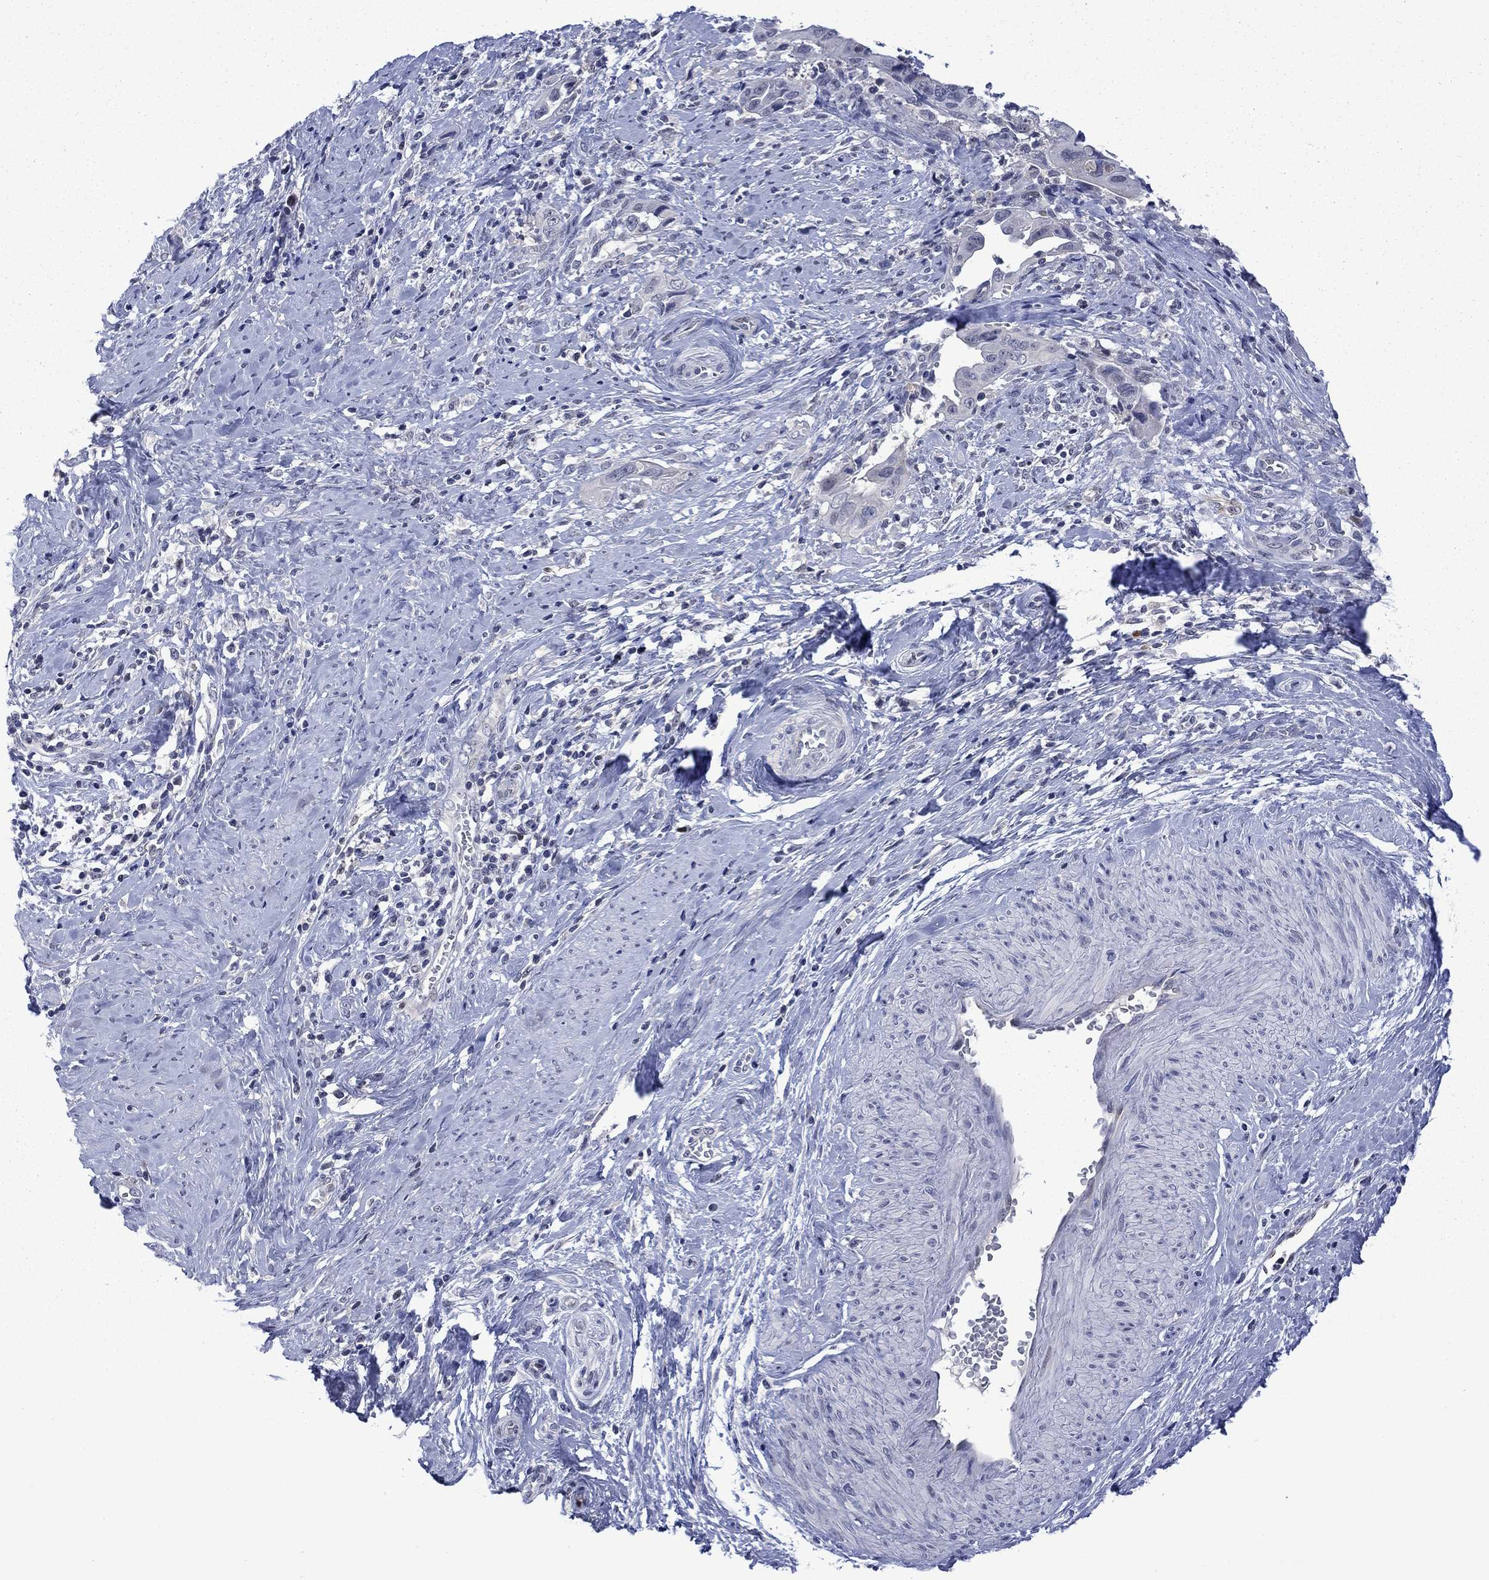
{"staining": {"intensity": "negative", "quantity": "none", "location": "none"}, "tissue": "cervical cancer", "cell_type": "Tumor cells", "image_type": "cancer", "snomed": [{"axis": "morphology", "description": "Adenocarcinoma, NOS"}, {"axis": "topography", "description": "Cervix"}], "caption": "An immunohistochemistry (IHC) photomicrograph of adenocarcinoma (cervical) is shown. There is no staining in tumor cells of adenocarcinoma (cervical).", "gene": "AGL", "patient": {"sex": "female", "age": 42}}